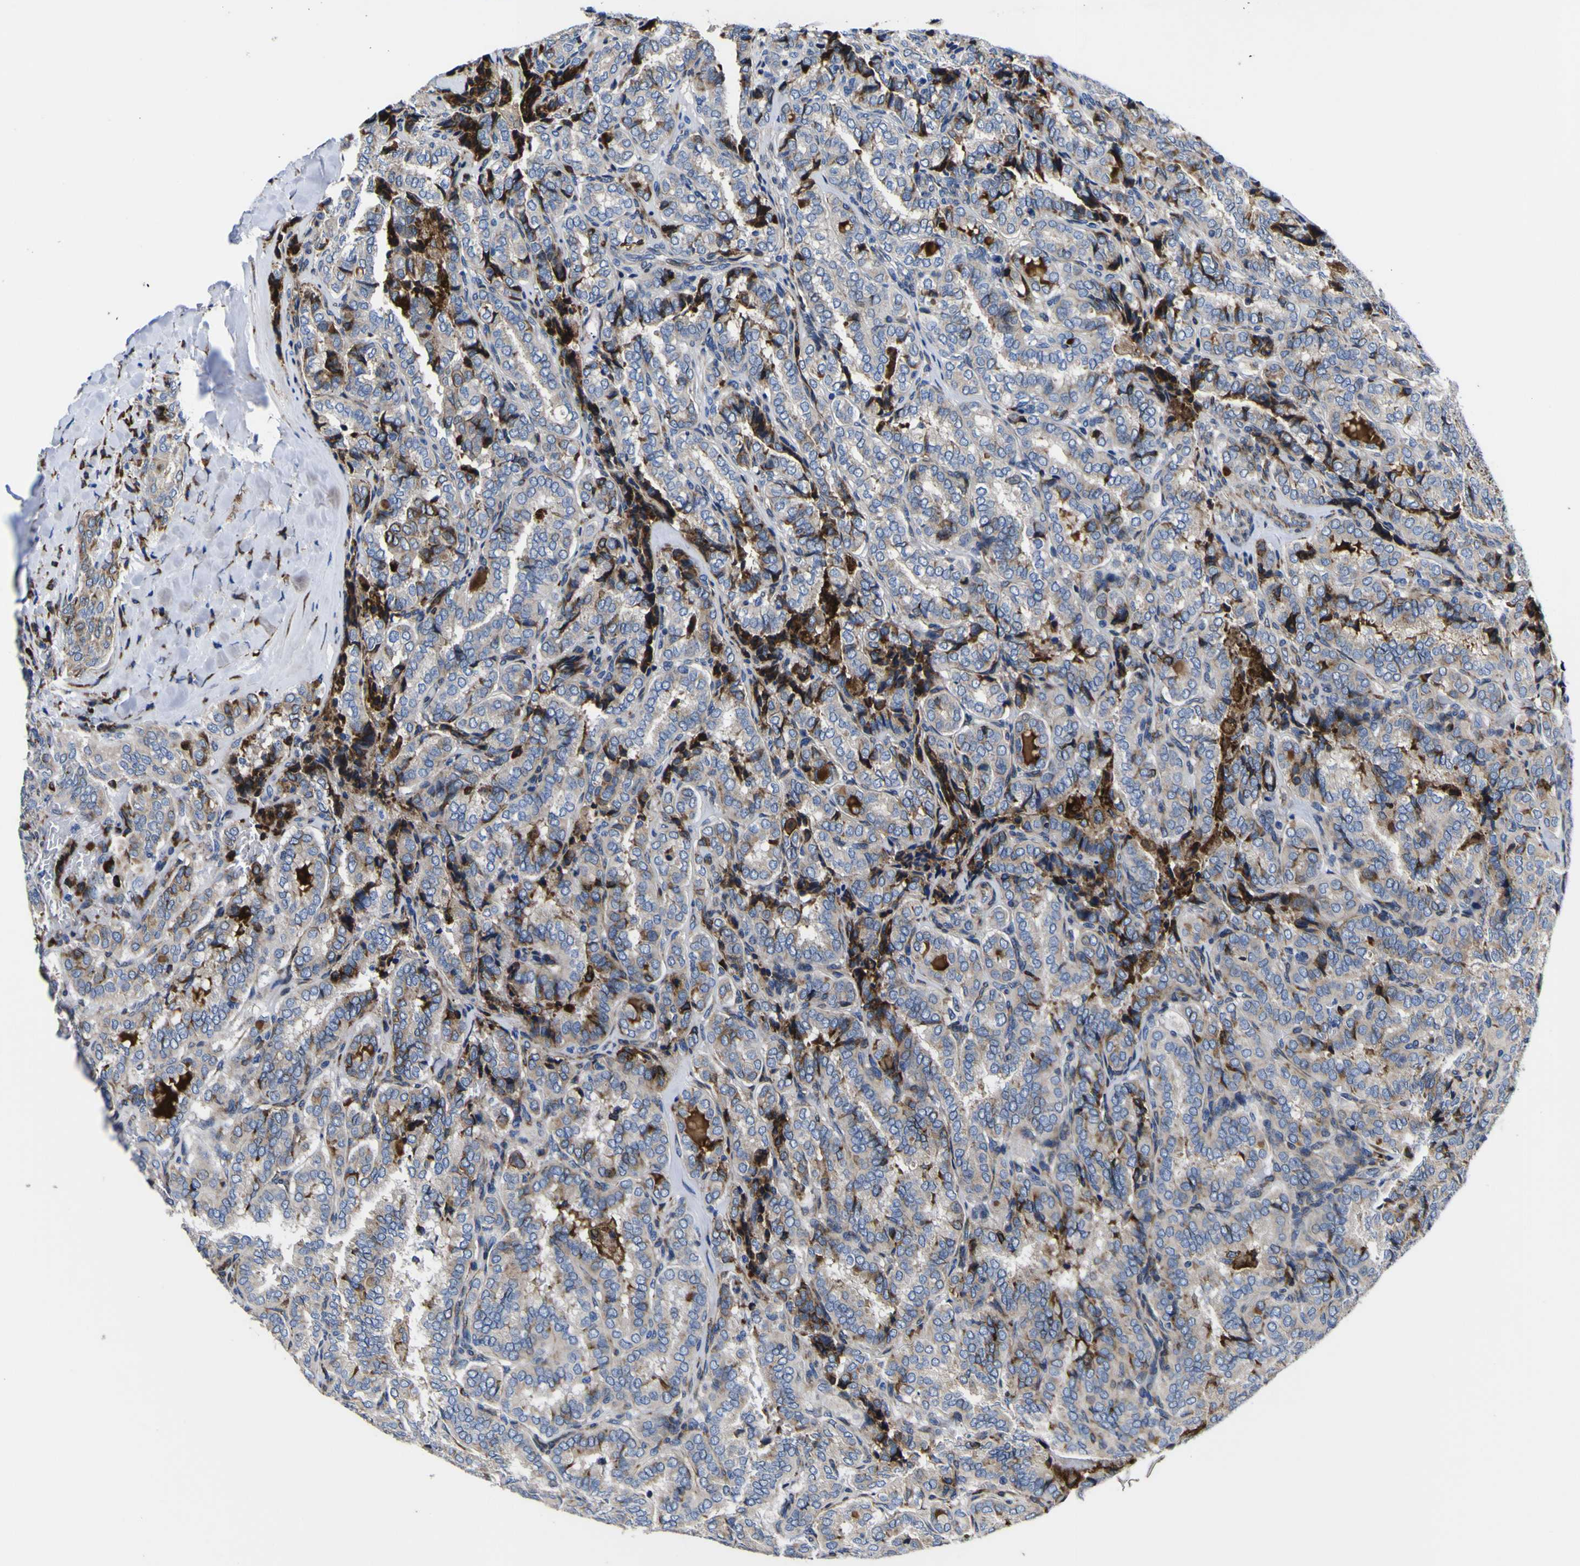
{"staining": {"intensity": "strong", "quantity": "<25%", "location": "cytoplasmic/membranous"}, "tissue": "thyroid cancer", "cell_type": "Tumor cells", "image_type": "cancer", "snomed": [{"axis": "morphology", "description": "Normal tissue, NOS"}, {"axis": "morphology", "description": "Papillary adenocarcinoma, NOS"}, {"axis": "topography", "description": "Thyroid gland"}], "caption": "The micrograph exhibits staining of thyroid cancer (papillary adenocarcinoma), revealing strong cytoplasmic/membranous protein positivity (brown color) within tumor cells.", "gene": "SCD", "patient": {"sex": "female", "age": 30}}